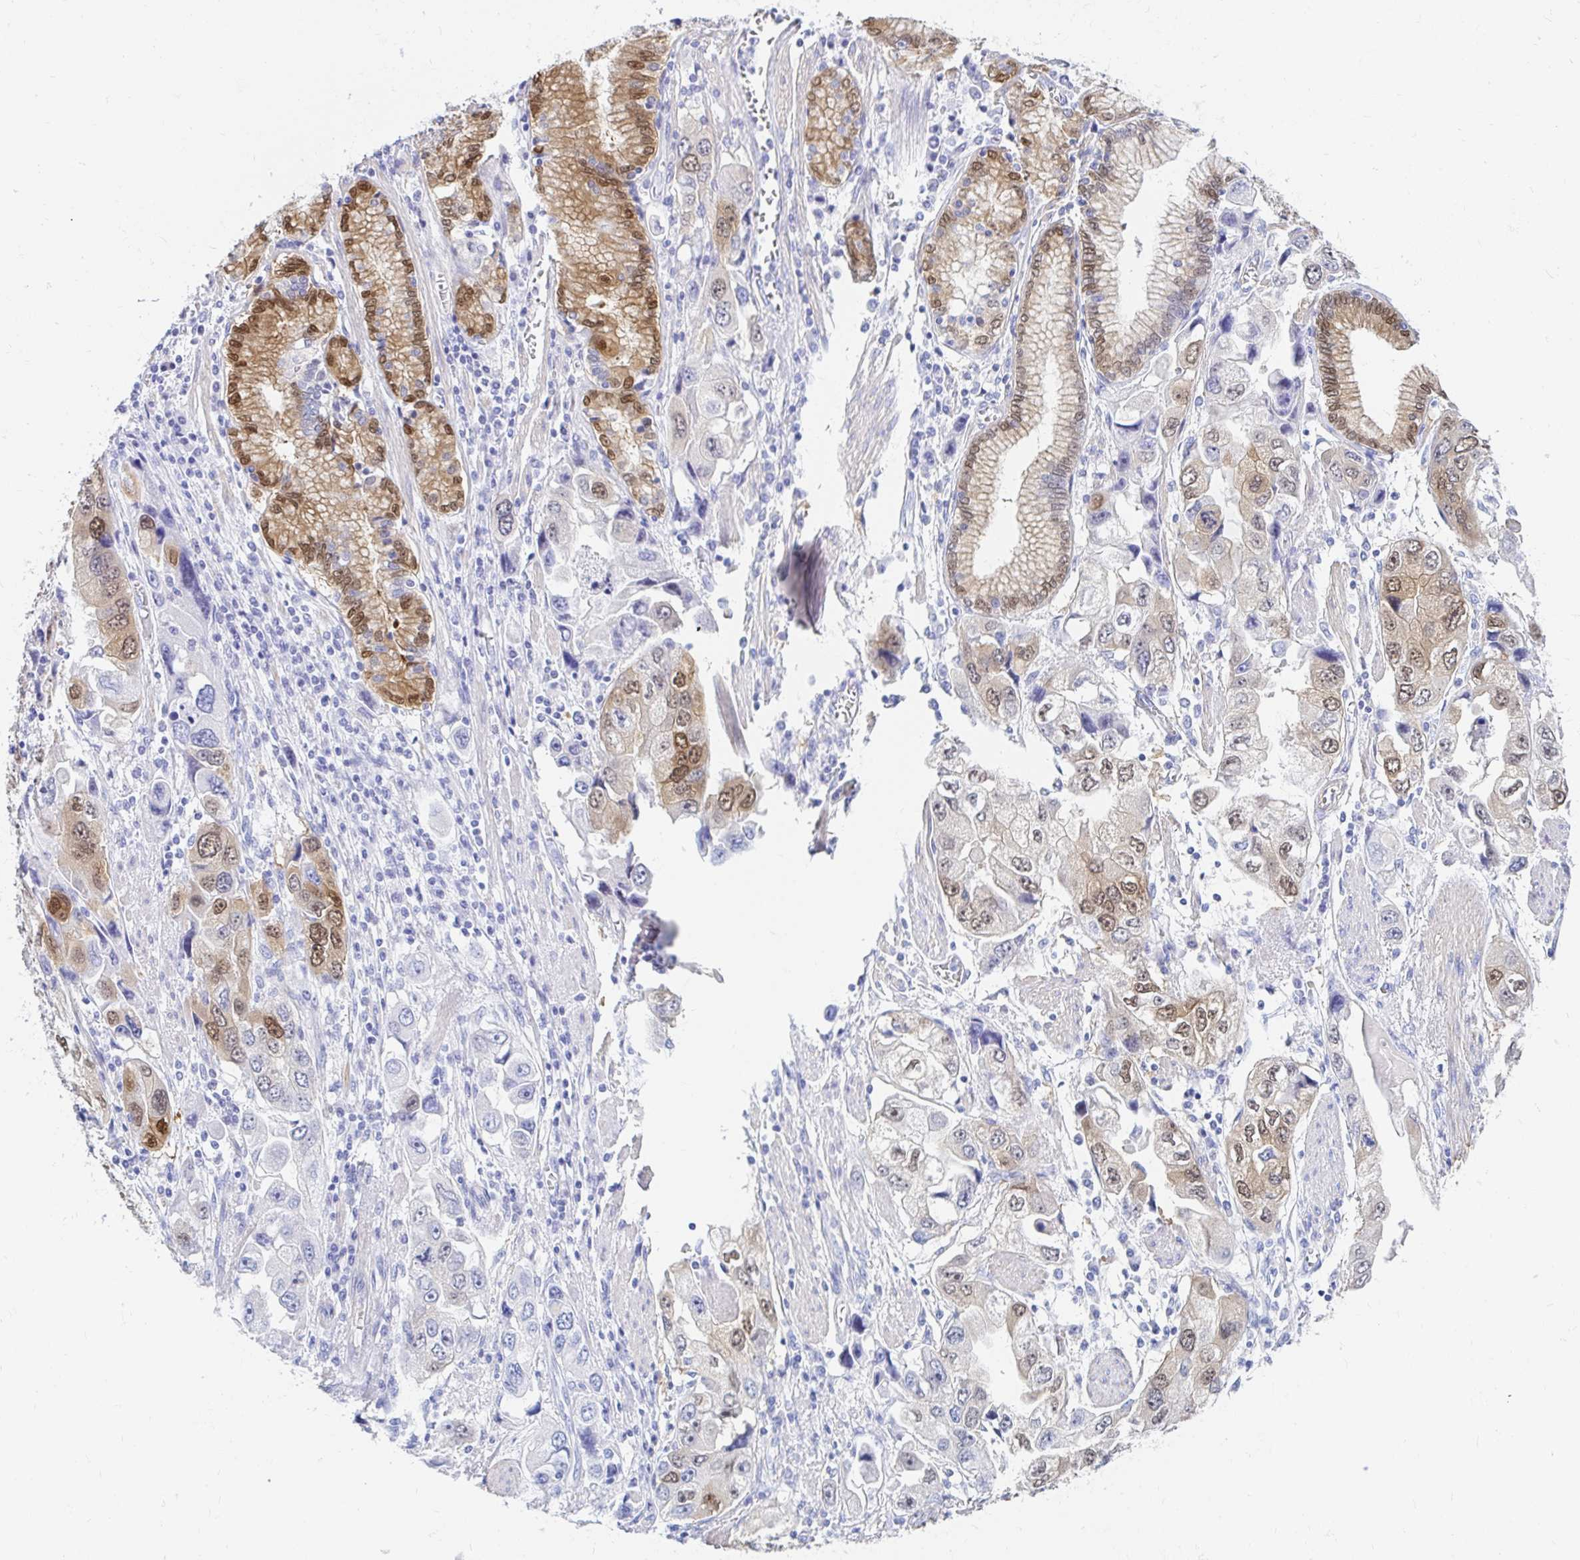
{"staining": {"intensity": "weak", "quantity": "25%-75%", "location": "cytoplasmic/membranous,nuclear"}, "tissue": "stomach cancer", "cell_type": "Tumor cells", "image_type": "cancer", "snomed": [{"axis": "morphology", "description": "Adenocarcinoma, NOS"}, {"axis": "topography", "description": "Stomach, lower"}], "caption": "A brown stain labels weak cytoplasmic/membranous and nuclear positivity of a protein in human stomach cancer tumor cells. The staining was performed using DAB (3,3'-diaminobenzidine) to visualize the protein expression in brown, while the nuclei were stained in blue with hematoxylin (Magnification: 20x).", "gene": "PPP1R1B", "patient": {"sex": "female", "age": 93}}